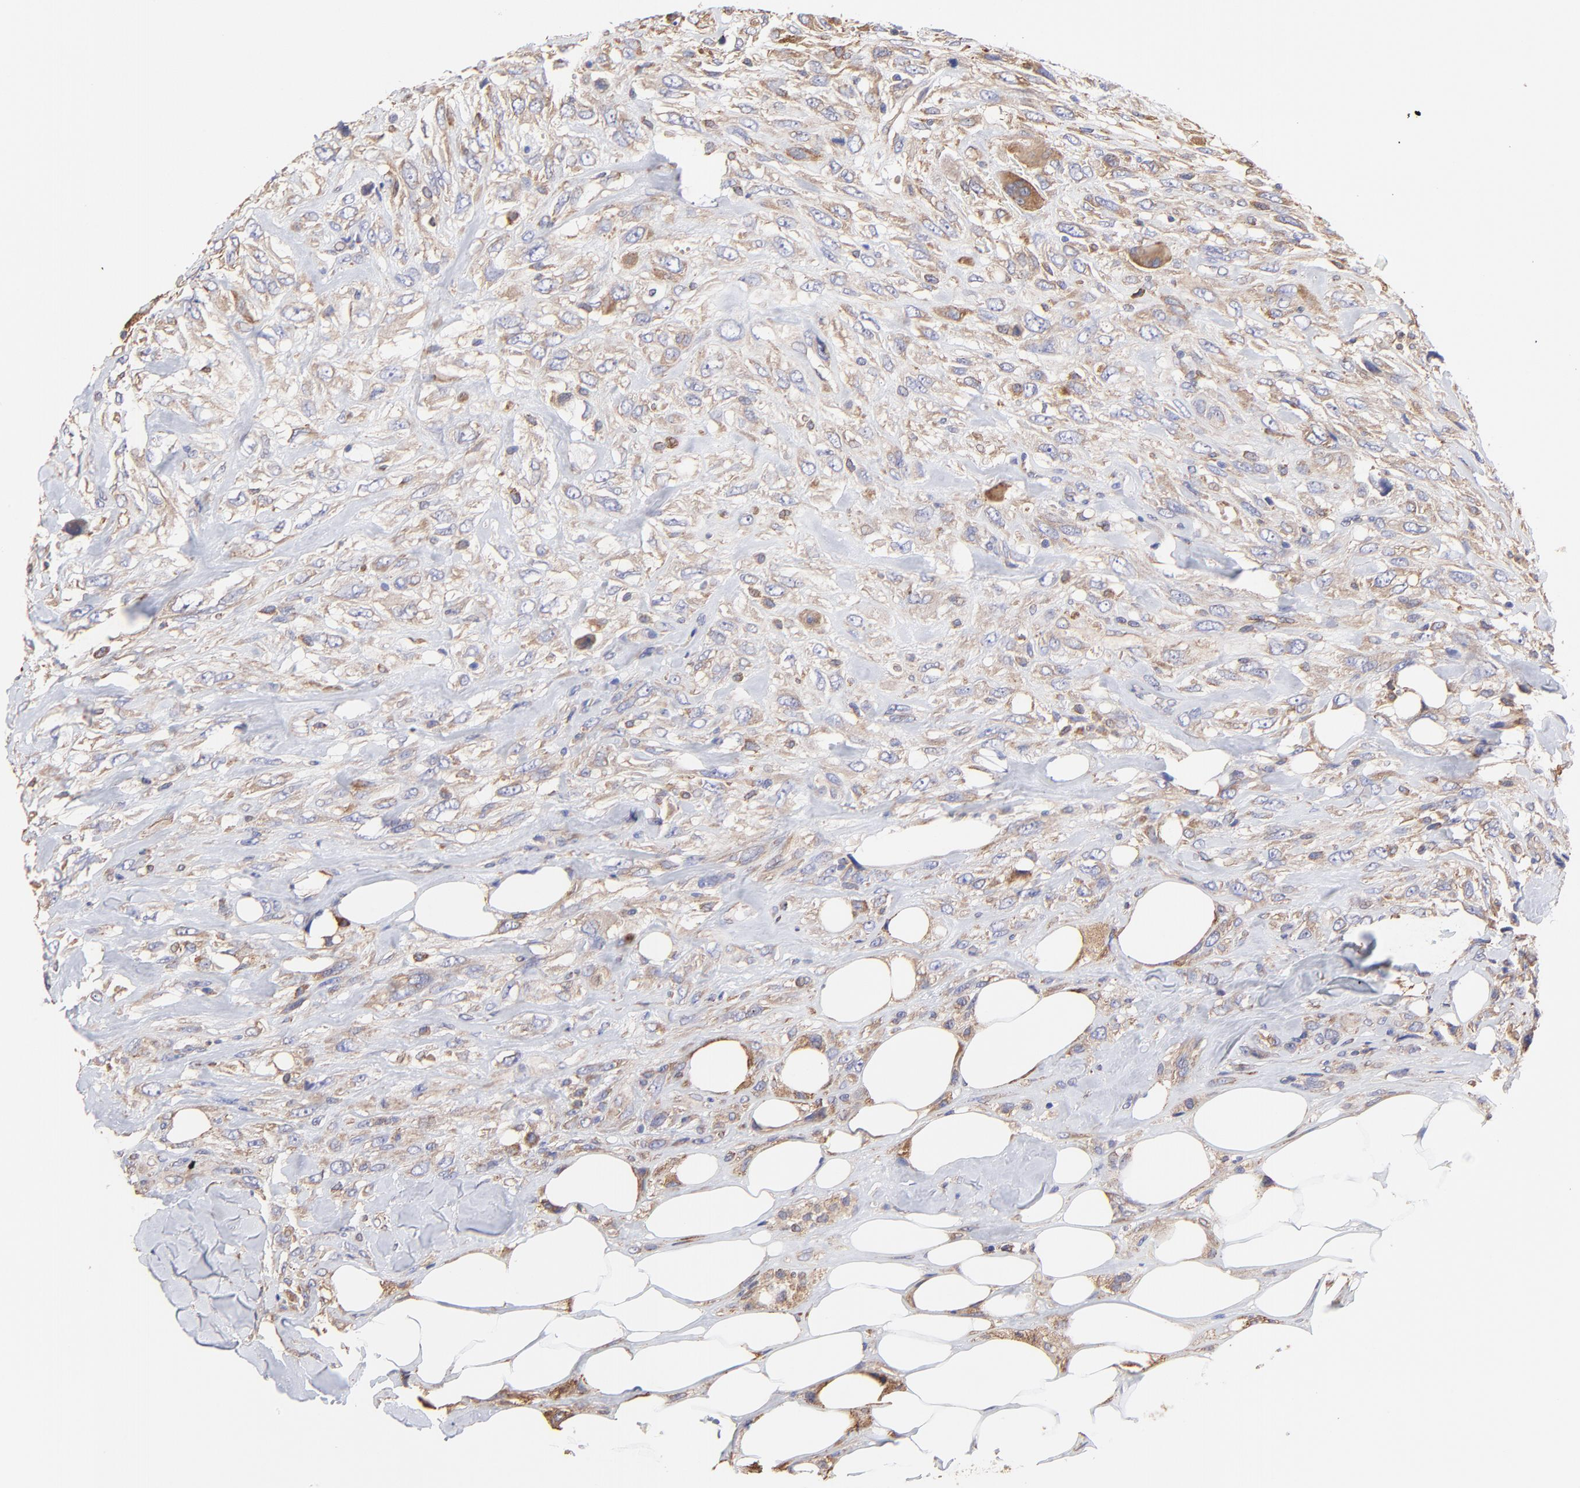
{"staining": {"intensity": "weak", "quantity": ">75%", "location": "cytoplasmic/membranous"}, "tissue": "breast cancer", "cell_type": "Tumor cells", "image_type": "cancer", "snomed": [{"axis": "morphology", "description": "Neoplasm, malignant, NOS"}, {"axis": "topography", "description": "Breast"}], "caption": "Brown immunohistochemical staining in neoplasm (malignant) (breast) displays weak cytoplasmic/membranous positivity in about >75% of tumor cells.", "gene": "PFKM", "patient": {"sex": "female", "age": 50}}